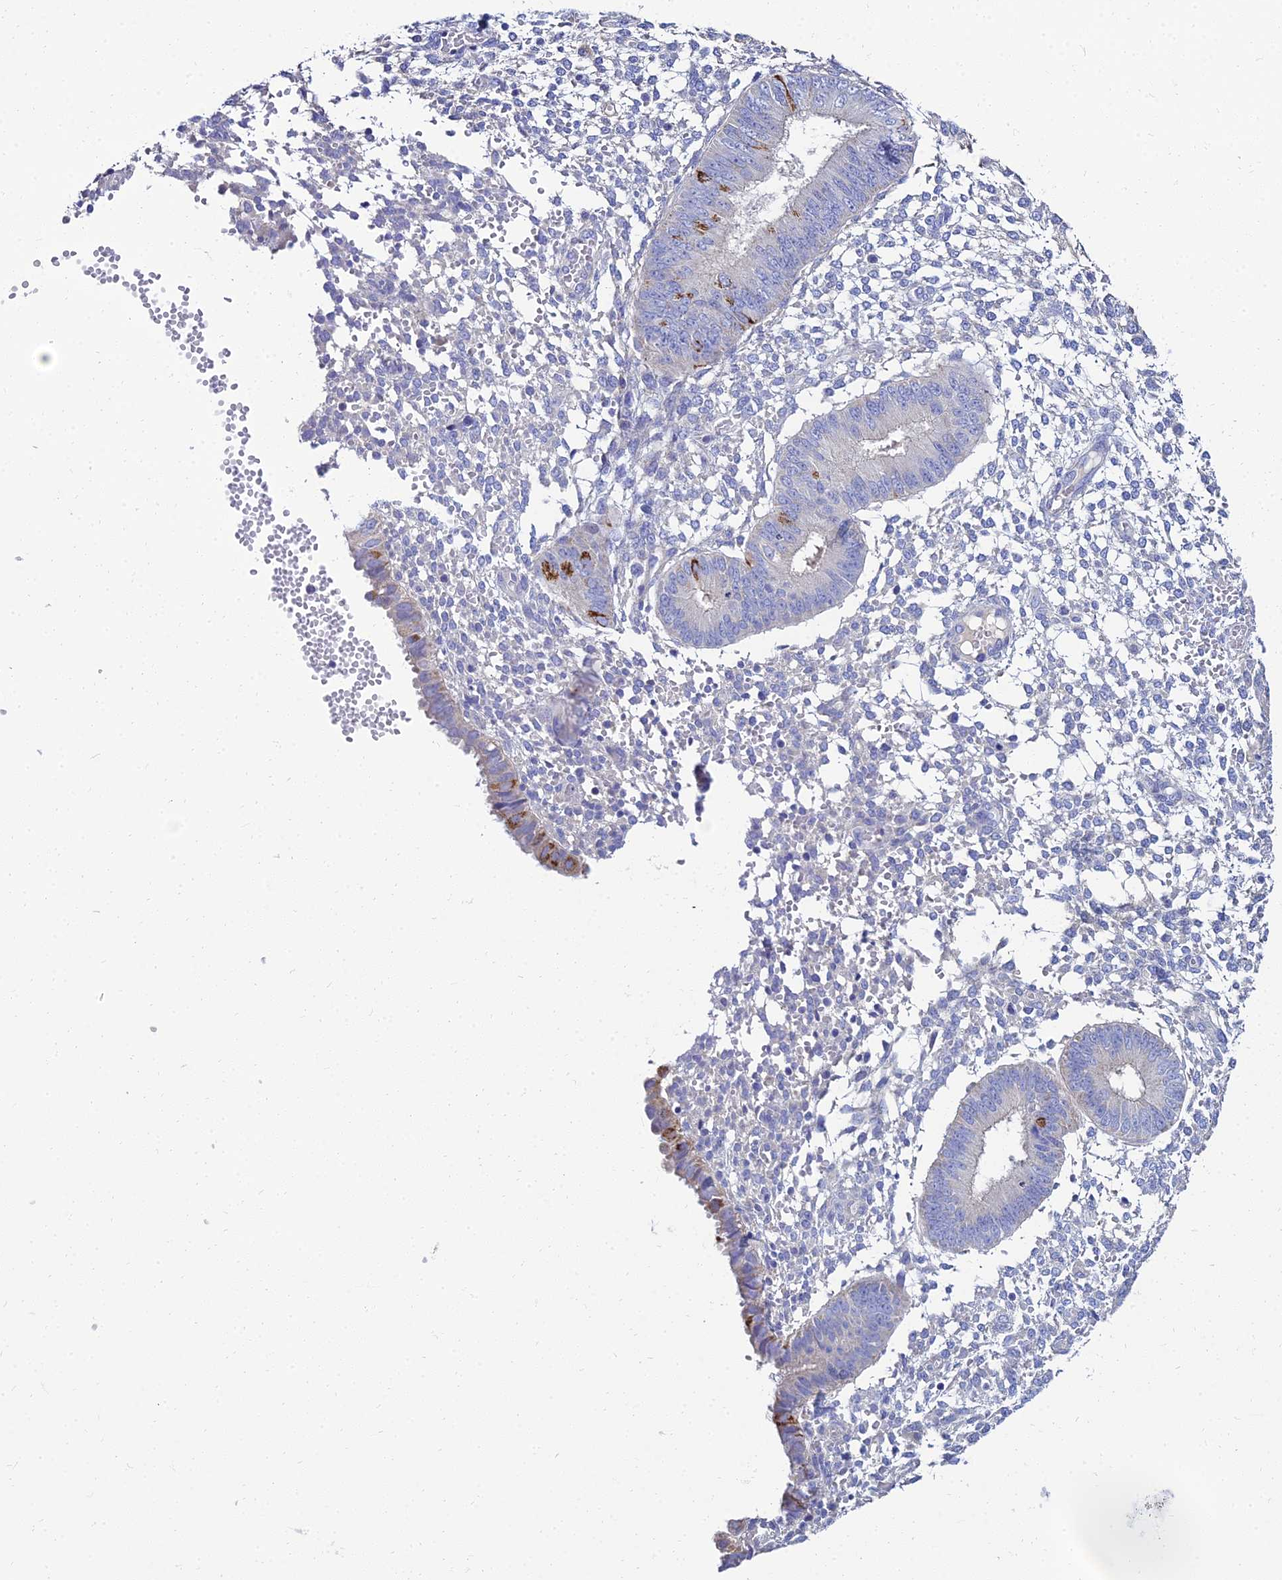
{"staining": {"intensity": "negative", "quantity": "none", "location": "none"}, "tissue": "endometrium", "cell_type": "Cells in endometrial stroma", "image_type": "normal", "snomed": [{"axis": "morphology", "description": "Normal tissue, NOS"}, {"axis": "topography", "description": "Endometrium"}], "caption": "This is an immunohistochemistry (IHC) micrograph of benign human endometrium. There is no positivity in cells in endometrial stroma.", "gene": "NPY", "patient": {"sex": "female", "age": 49}}